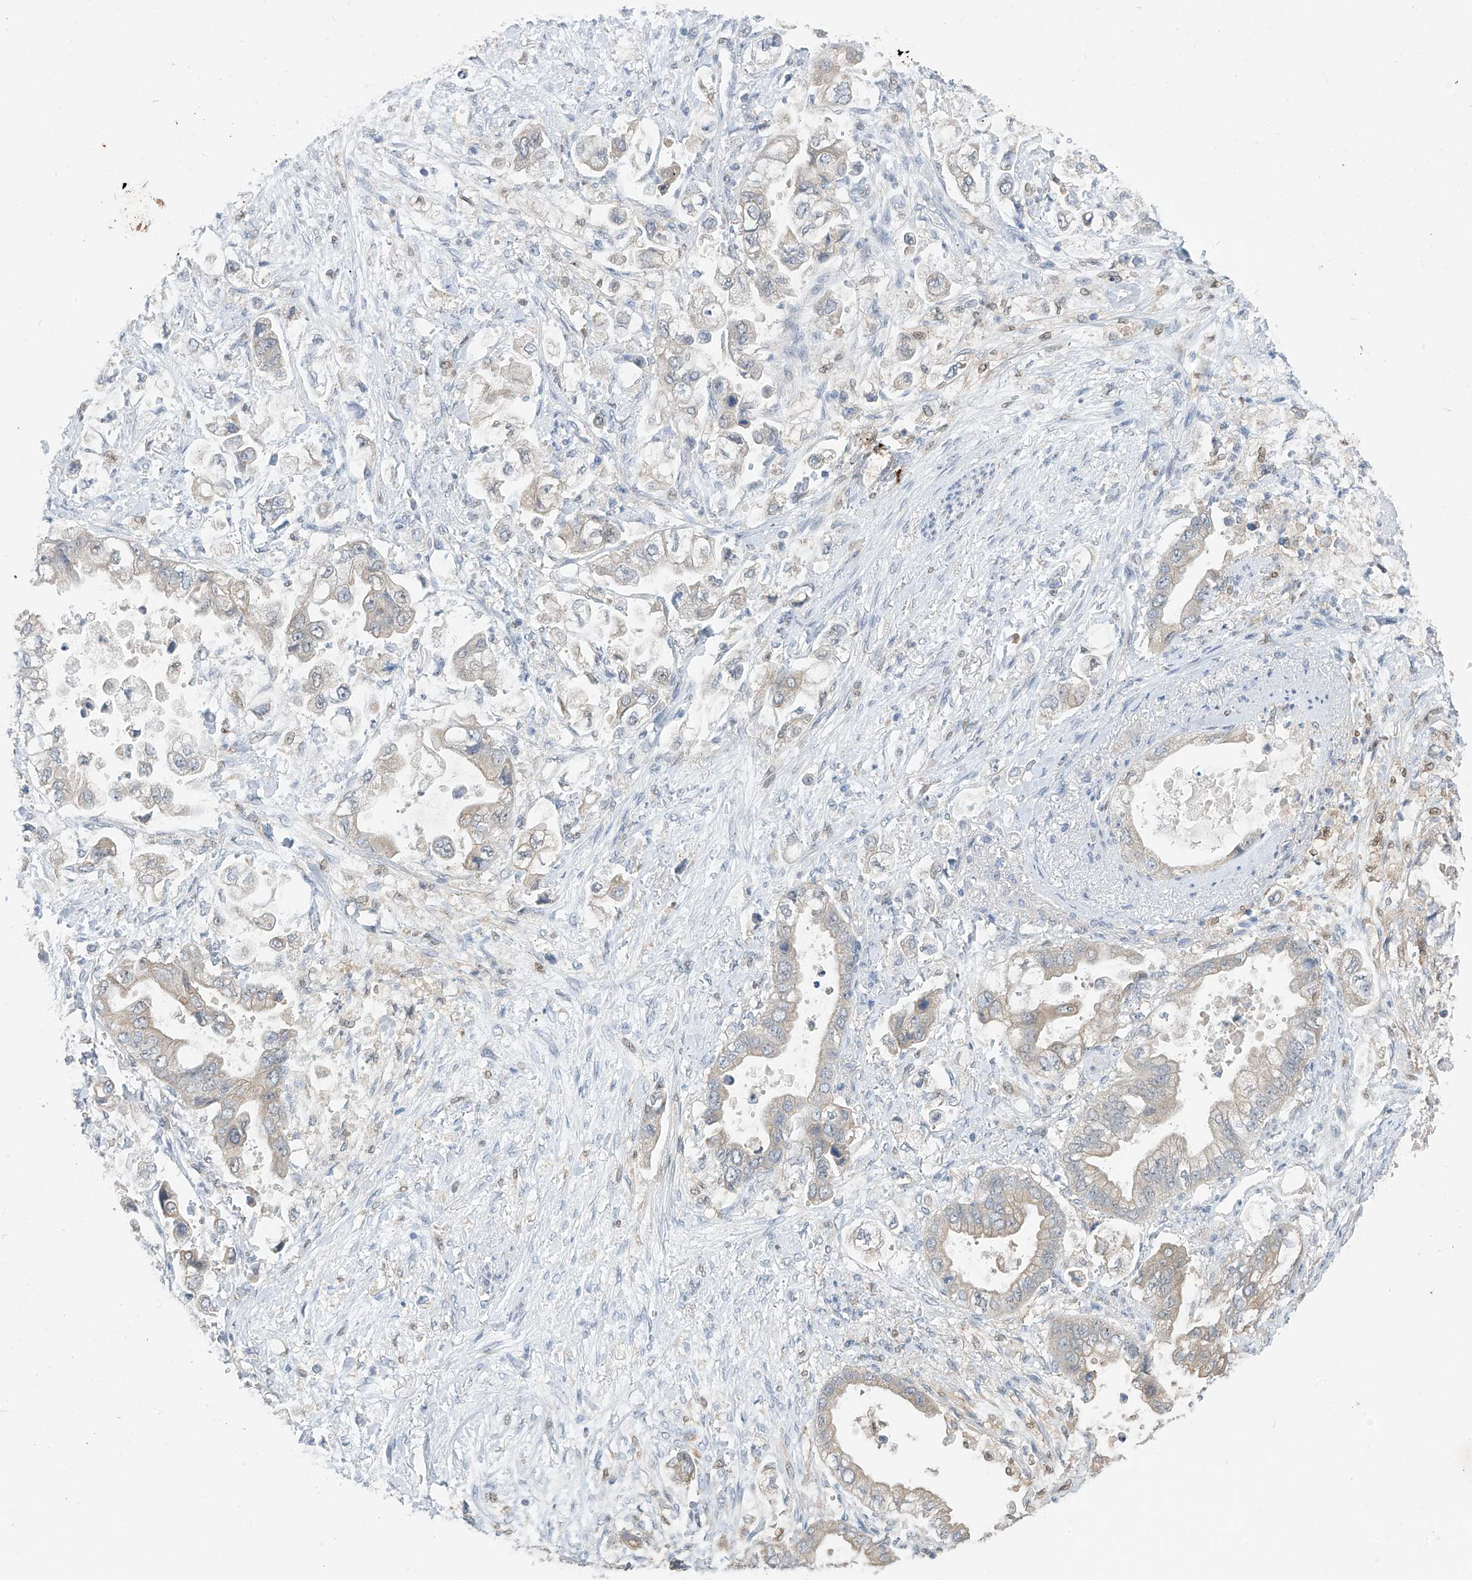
{"staining": {"intensity": "weak", "quantity": "<25%", "location": "cytoplasmic/membranous"}, "tissue": "stomach cancer", "cell_type": "Tumor cells", "image_type": "cancer", "snomed": [{"axis": "morphology", "description": "Adenocarcinoma, NOS"}, {"axis": "topography", "description": "Stomach"}], "caption": "IHC of human stomach cancer (adenocarcinoma) reveals no expression in tumor cells. Brightfield microscopy of immunohistochemistry (IHC) stained with DAB (3,3'-diaminobenzidine) (brown) and hematoxylin (blue), captured at high magnification.", "gene": "APLF", "patient": {"sex": "male", "age": 62}}